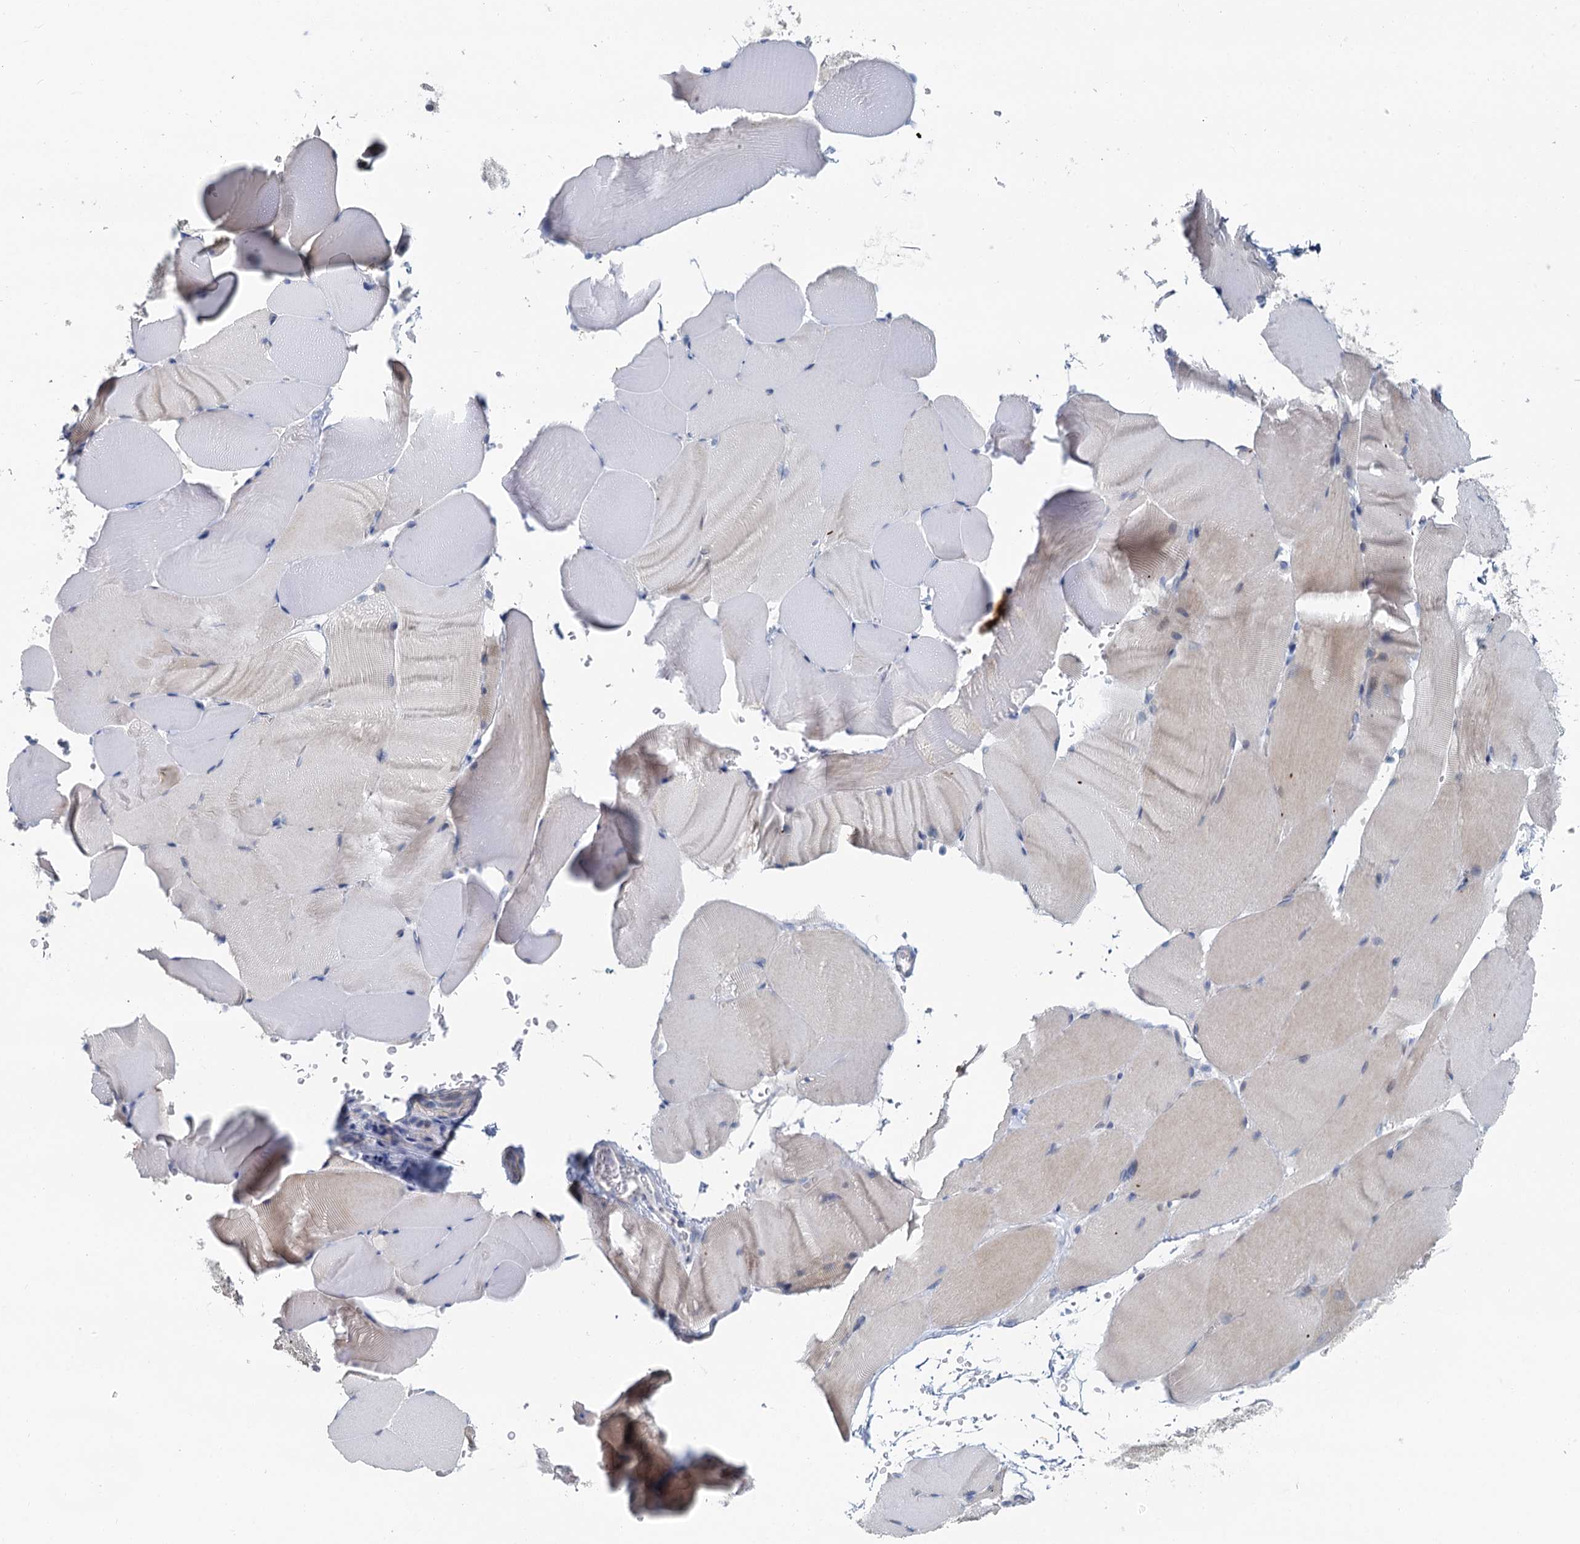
{"staining": {"intensity": "negative", "quantity": "none", "location": "none"}, "tissue": "skeletal muscle", "cell_type": "Myocytes", "image_type": "normal", "snomed": [{"axis": "morphology", "description": "Normal tissue, NOS"}, {"axis": "topography", "description": "Skeletal muscle"}, {"axis": "topography", "description": "Parathyroid gland"}], "caption": "Protein analysis of unremarkable skeletal muscle exhibits no significant expression in myocytes. (DAB (3,3'-diaminobenzidine) IHC, high magnification).", "gene": "ACRBP", "patient": {"sex": "female", "age": 37}}